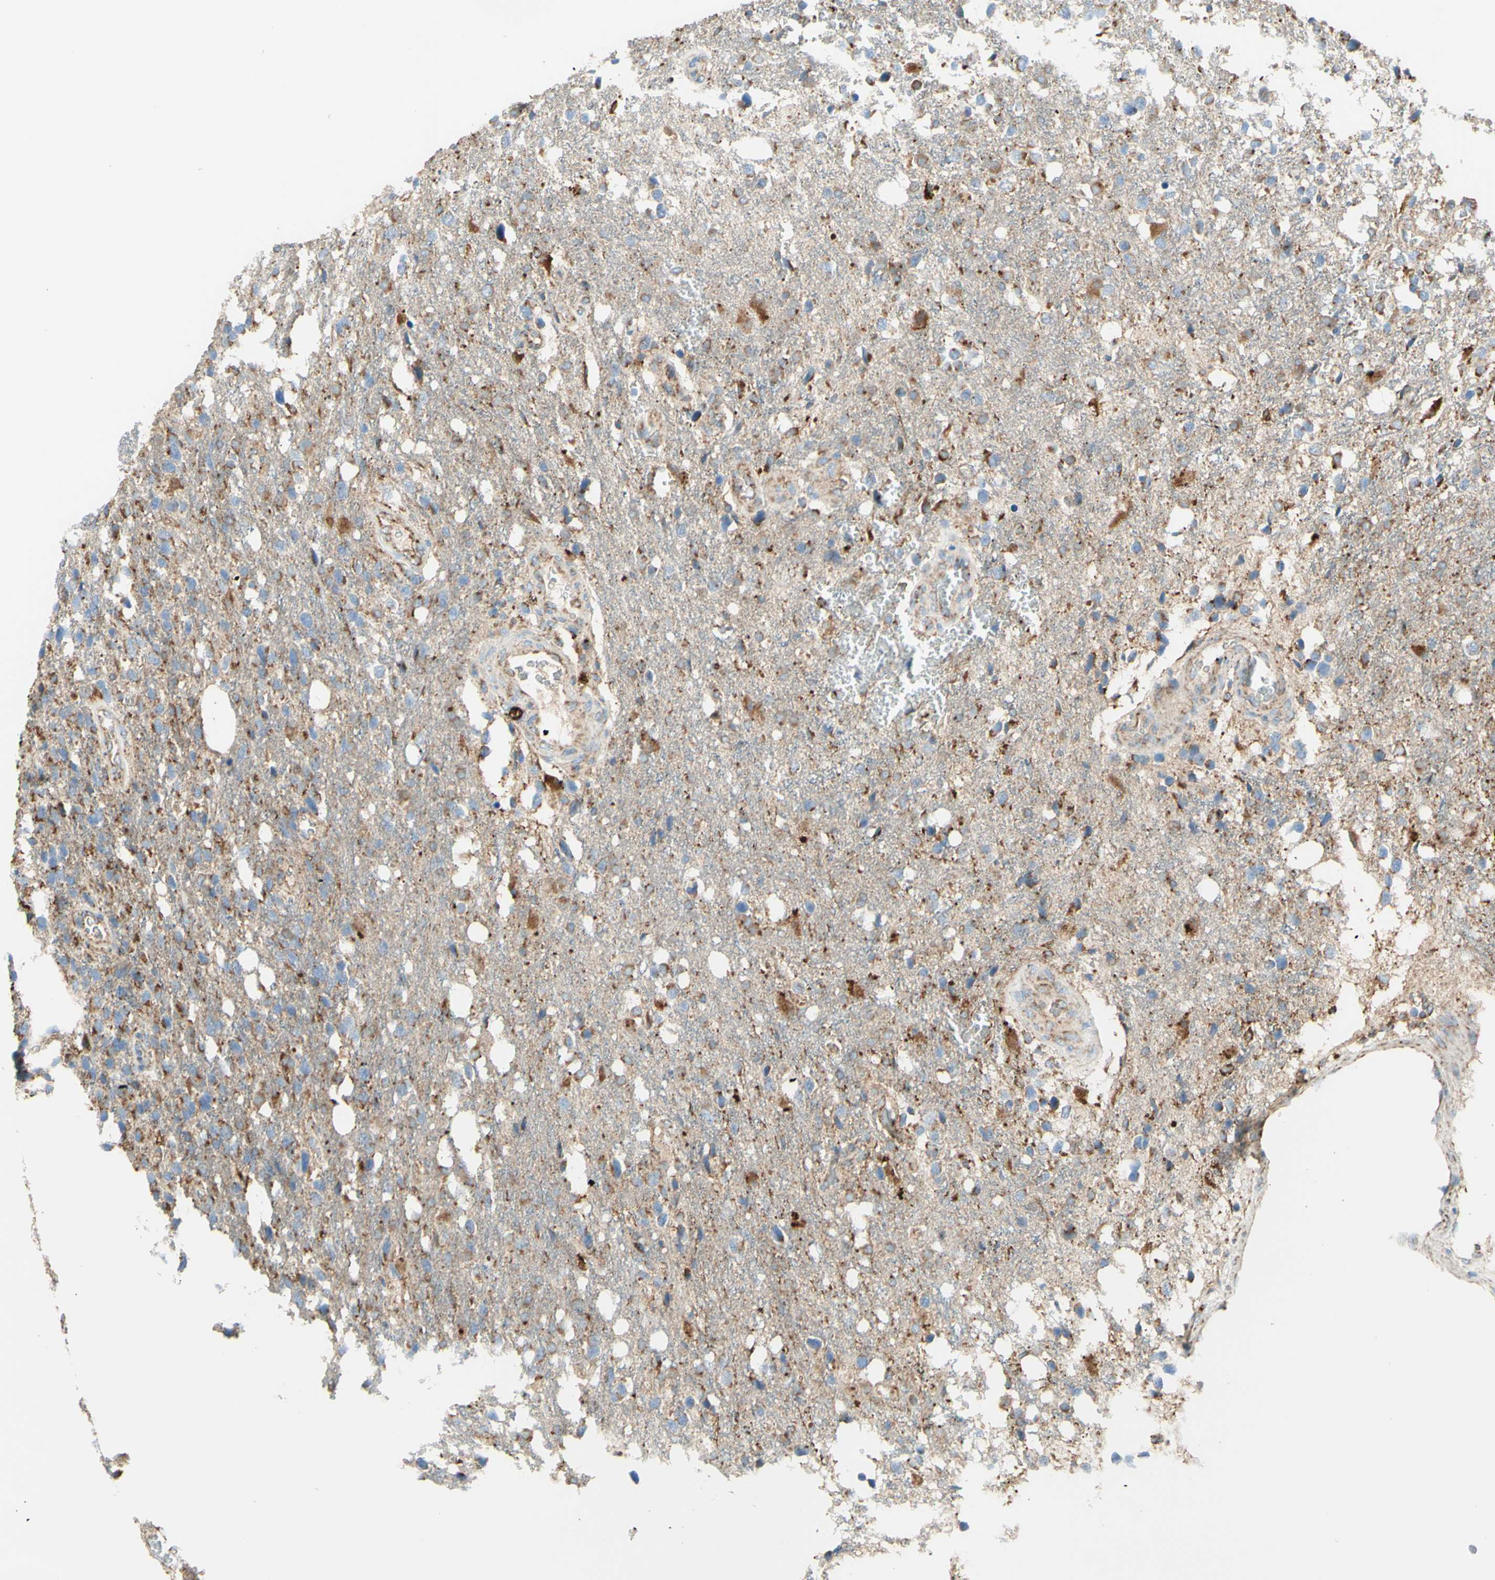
{"staining": {"intensity": "moderate", "quantity": "25%-75%", "location": "cytoplasmic/membranous"}, "tissue": "glioma", "cell_type": "Tumor cells", "image_type": "cancer", "snomed": [{"axis": "morphology", "description": "Glioma, malignant, High grade"}, {"axis": "topography", "description": "Brain"}], "caption": "This micrograph exhibits glioma stained with immunohistochemistry (IHC) to label a protein in brown. The cytoplasmic/membranous of tumor cells show moderate positivity for the protein. Nuclei are counter-stained blue.", "gene": "ARMC10", "patient": {"sex": "female", "age": 58}}